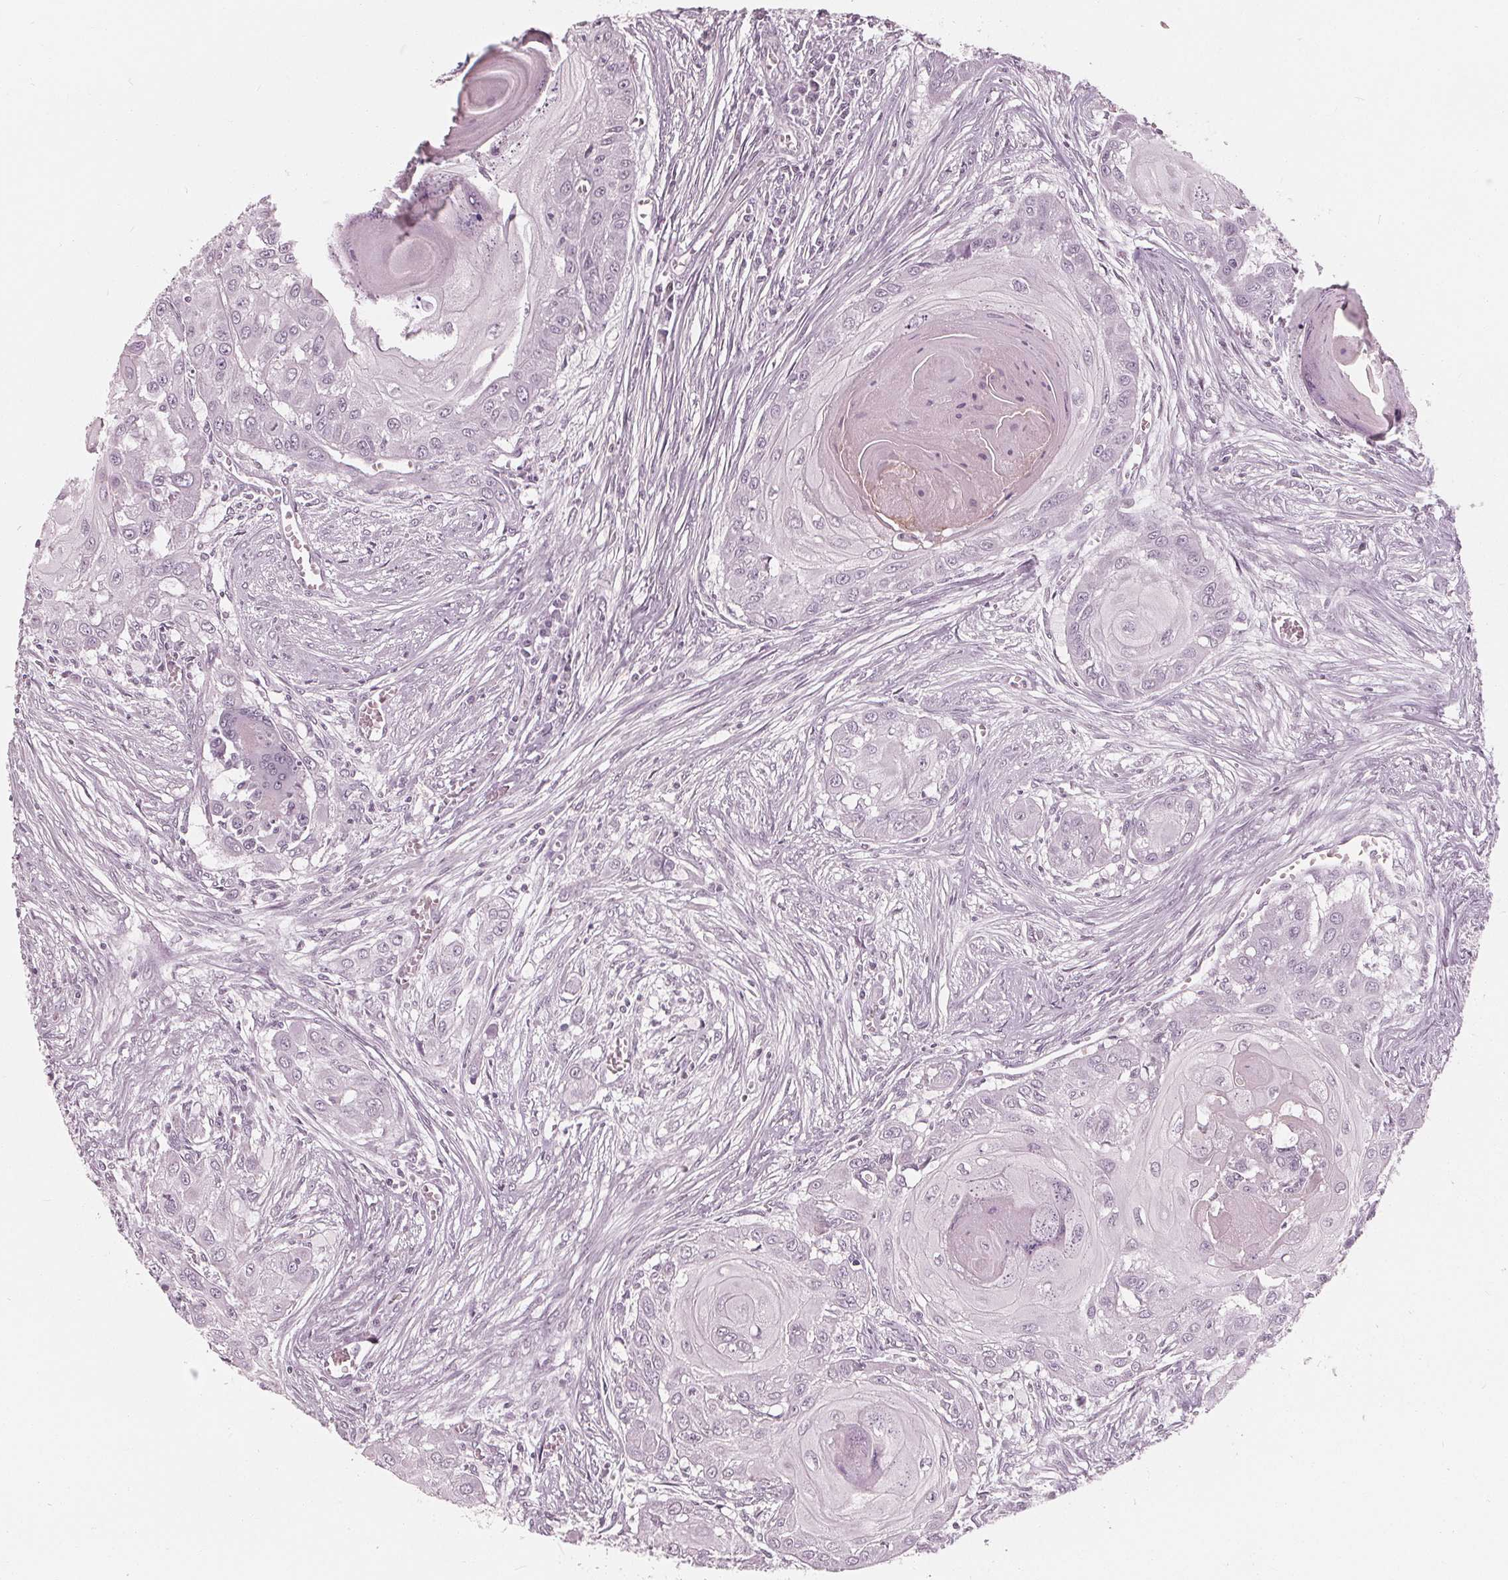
{"staining": {"intensity": "negative", "quantity": "none", "location": "none"}, "tissue": "head and neck cancer", "cell_type": "Tumor cells", "image_type": "cancer", "snomed": [{"axis": "morphology", "description": "Squamous cell carcinoma, NOS"}, {"axis": "topography", "description": "Oral tissue"}, {"axis": "topography", "description": "Head-Neck"}], "caption": "IHC of human head and neck cancer (squamous cell carcinoma) displays no staining in tumor cells. The staining was performed using DAB (3,3'-diaminobenzidine) to visualize the protein expression in brown, while the nuclei were stained in blue with hematoxylin (Magnification: 20x).", "gene": "SAT2", "patient": {"sex": "male", "age": 71}}